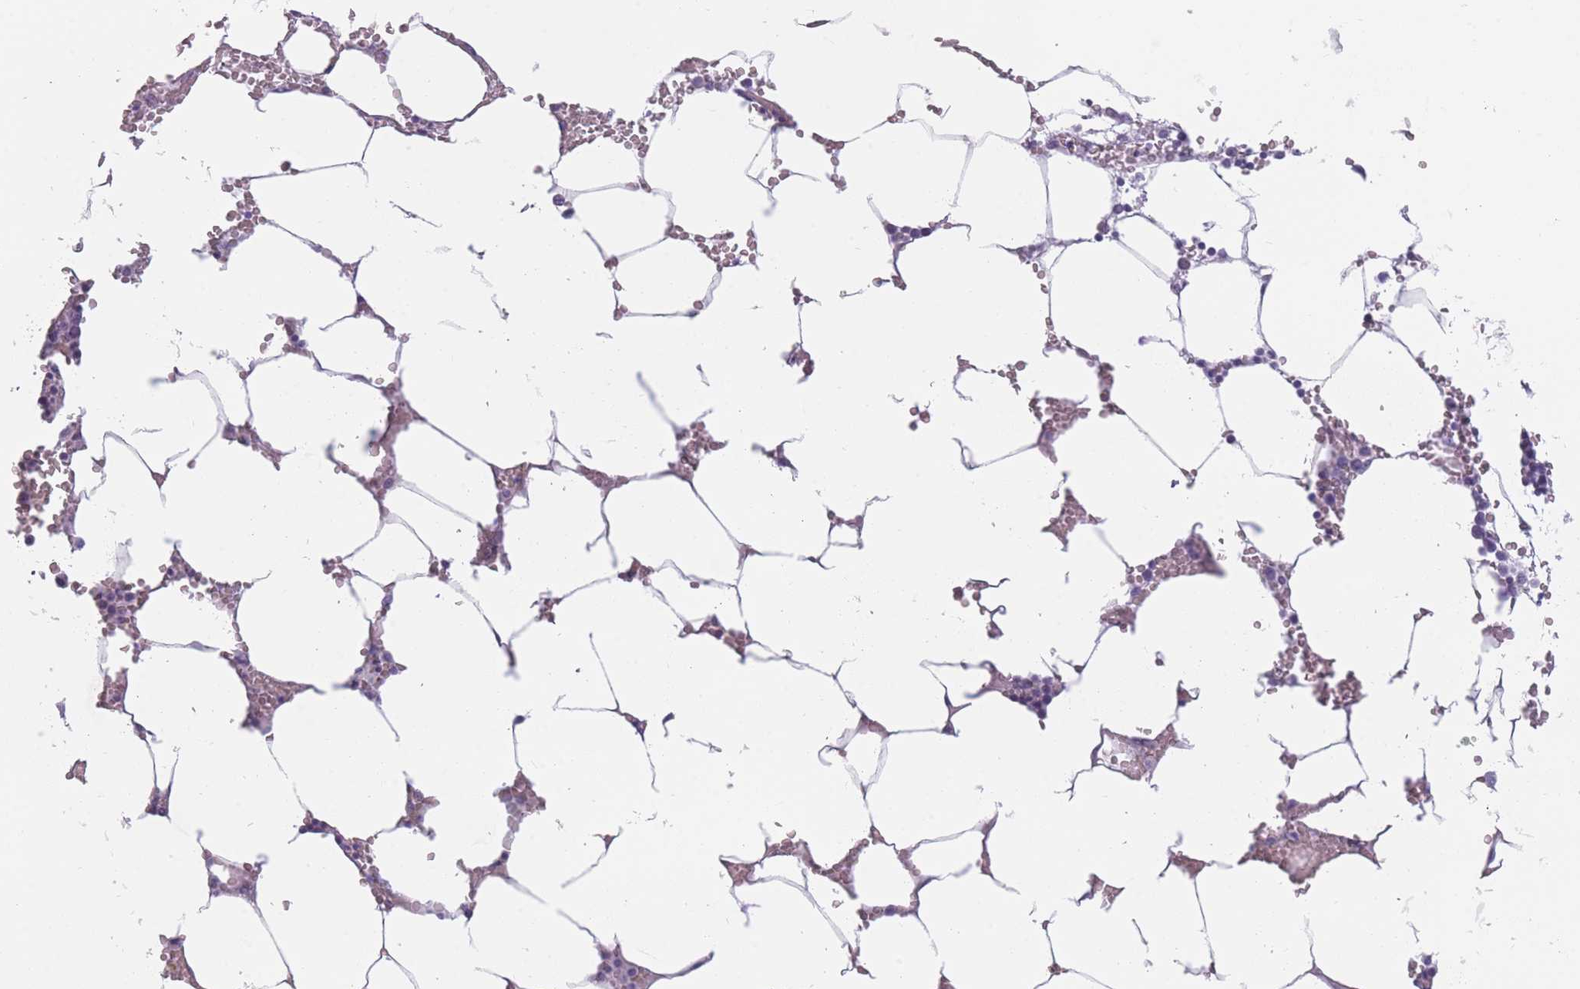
{"staining": {"intensity": "negative", "quantity": "none", "location": "none"}, "tissue": "bone marrow", "cell_type": "Hematopoietic cells", "image_type": "normal", "snomed": [{"axis": "morphology", "description": "Normal tissue, NOS"}, {"axis": "topography", "description": "Bone marrow"}], "caption": "Image shows no protein expression in hematopoietic cells of normal bone marrow.", "gene": "PPFIA3", "patient": {"sex": "male", "age": 70}}